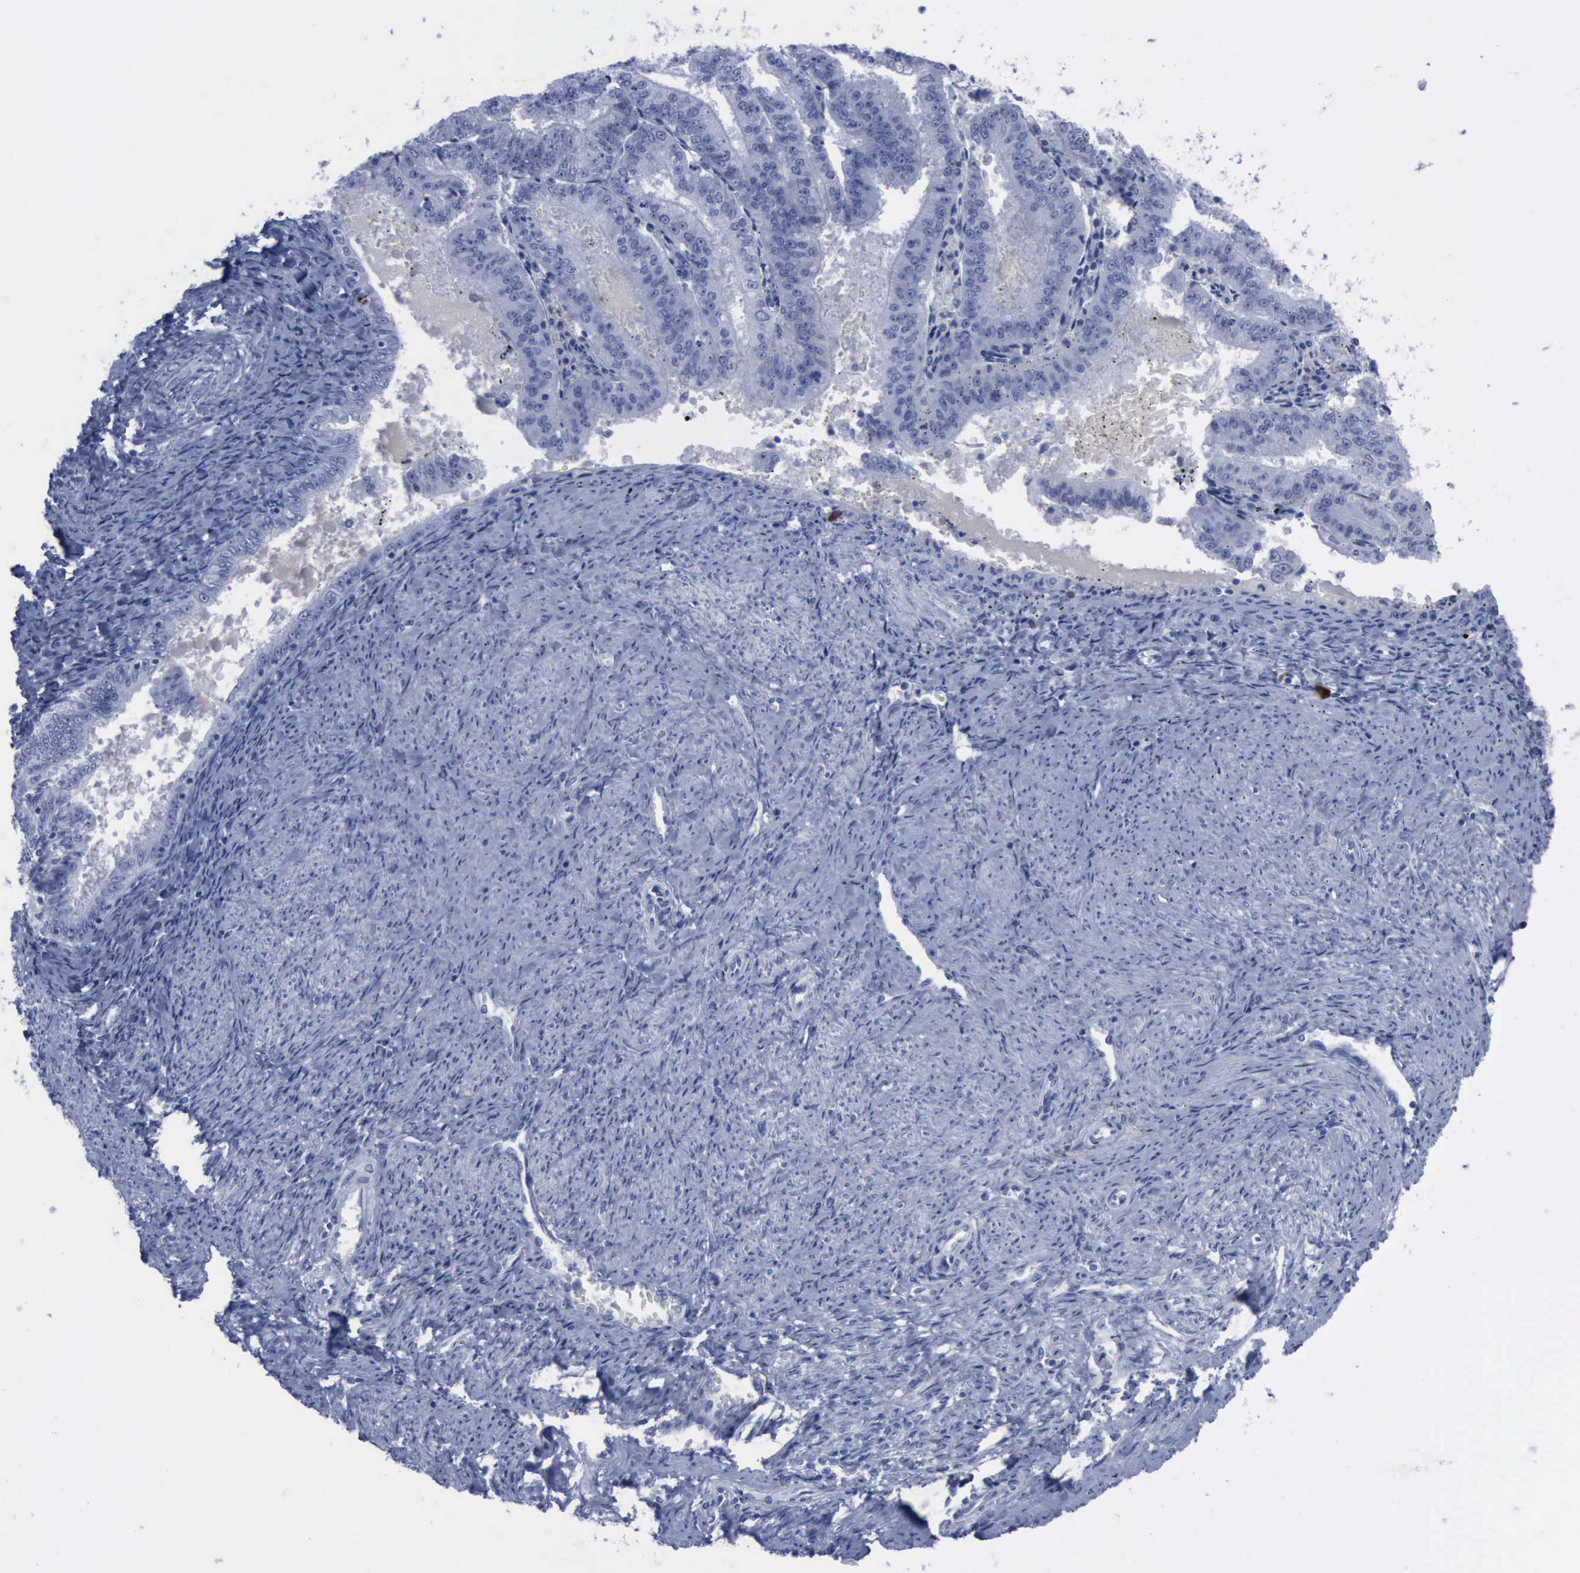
{"staining": {"intensity": "negative", "quantity": "none", "location": "none"}, "tissue": "endometrial cancer", "cell_type": "Tumor cells", "image_type": "cancer", "snomed": [{"axis": "morphology", "description": "Adenocarcinoma, NOS"}, {"axis": "topography", "description": "Endometrium"}], "caption": "There is no significant expression in tumor cells of endometrial adenocarcinoma.", "gene": "NGFR", "patient": {"sex": "female", "age": 66}}